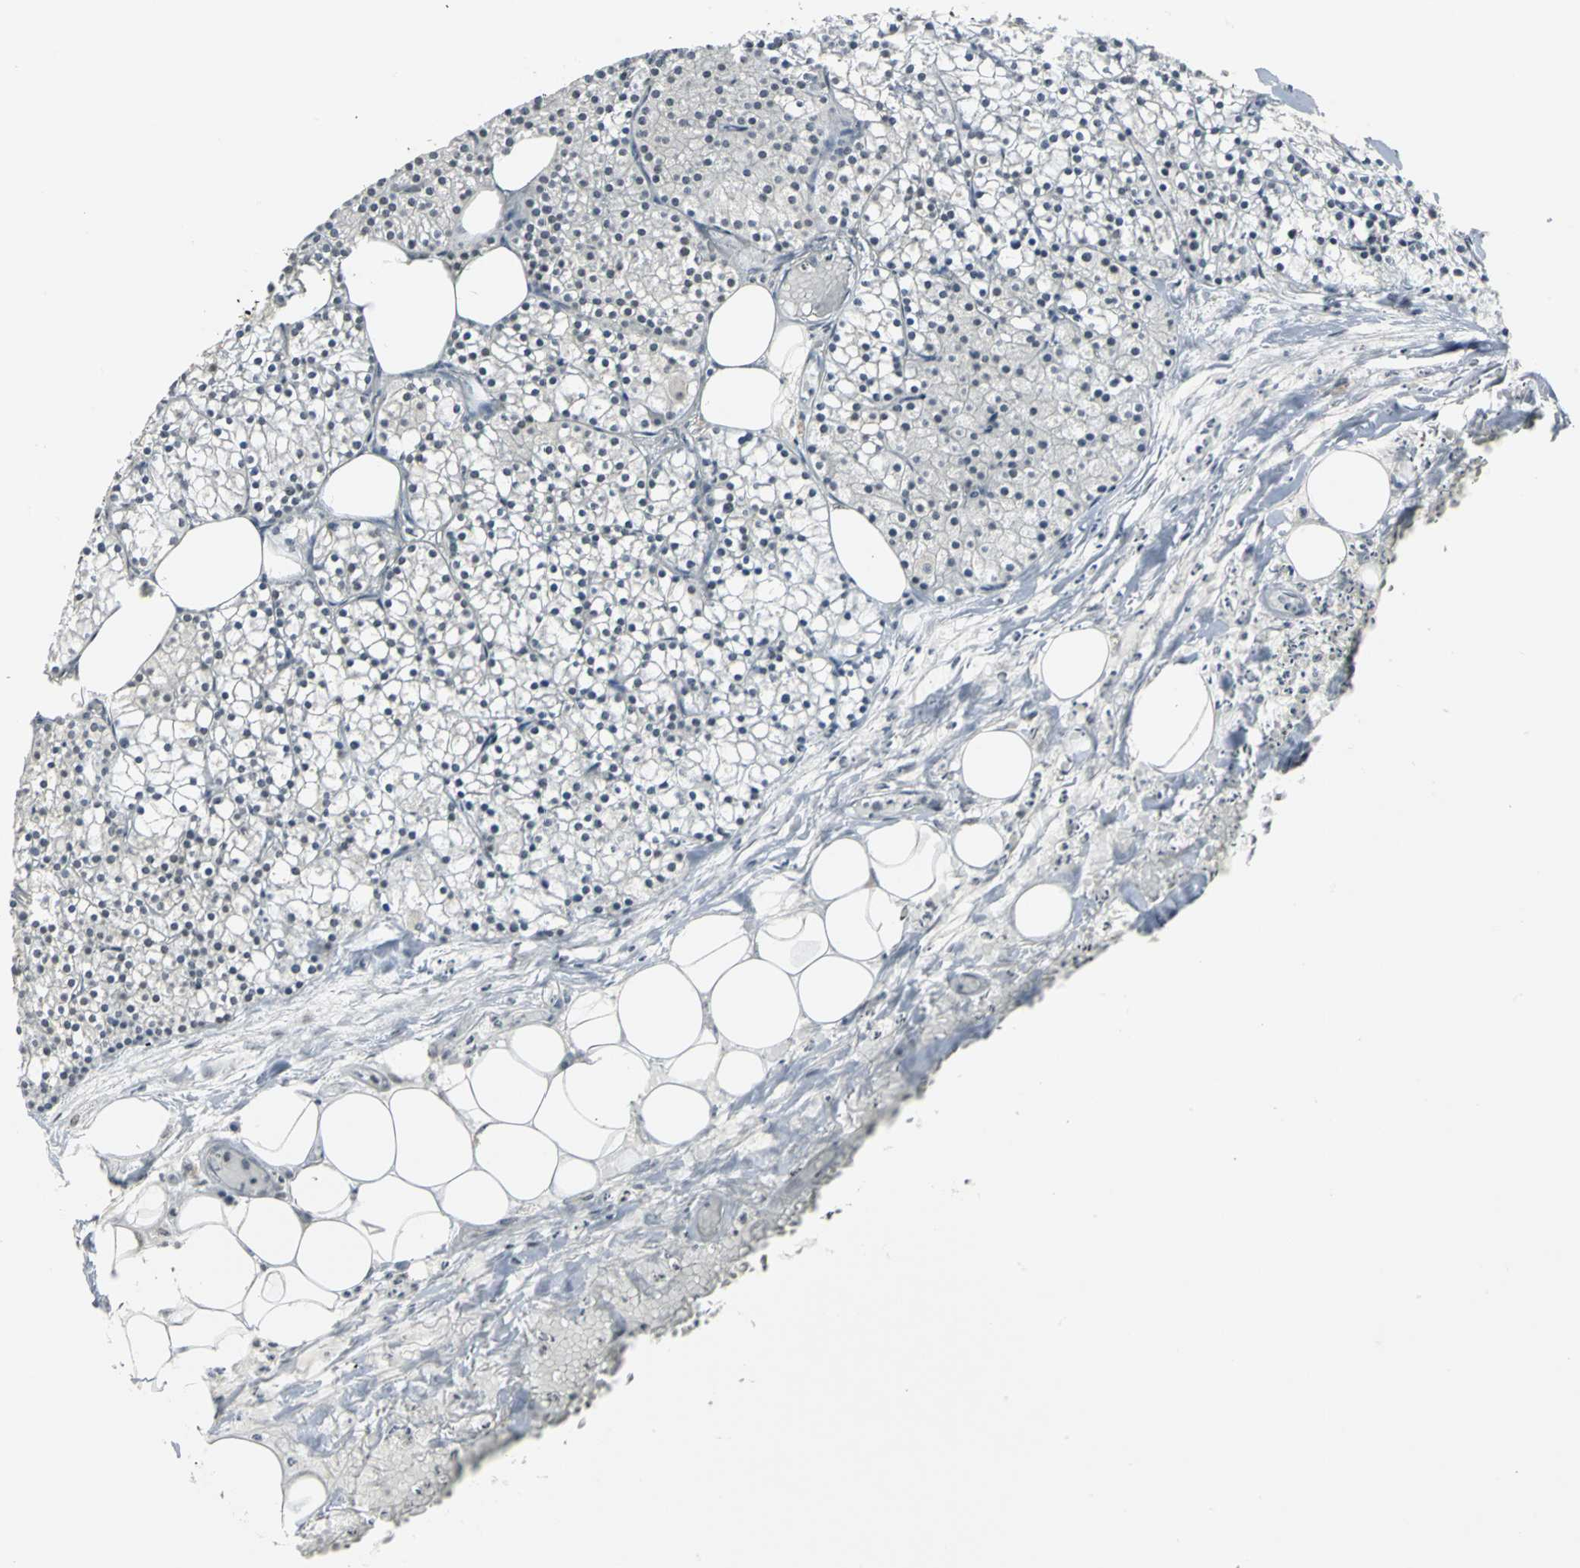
{"staining": {"intensity": "moderate", "quantity": ">75%", "location": "nuclear"}, "tissue": "parathyroid gland", "cell_type": "Glandular cells", "image_type": "normal", "snomed": [{"axis": "morphology", "description": "Normal tissue, NOS"}, {"axis": "topography", "description": "Parathyroid gland"}], "caption": "The micrograph reveals staining of benign parathyroid gland, revealing moderate nuclear protein positivity (brown color) within glandular cells.", "gene": "CCDC88C", "patient": {"sex": "female", "age": 63}}